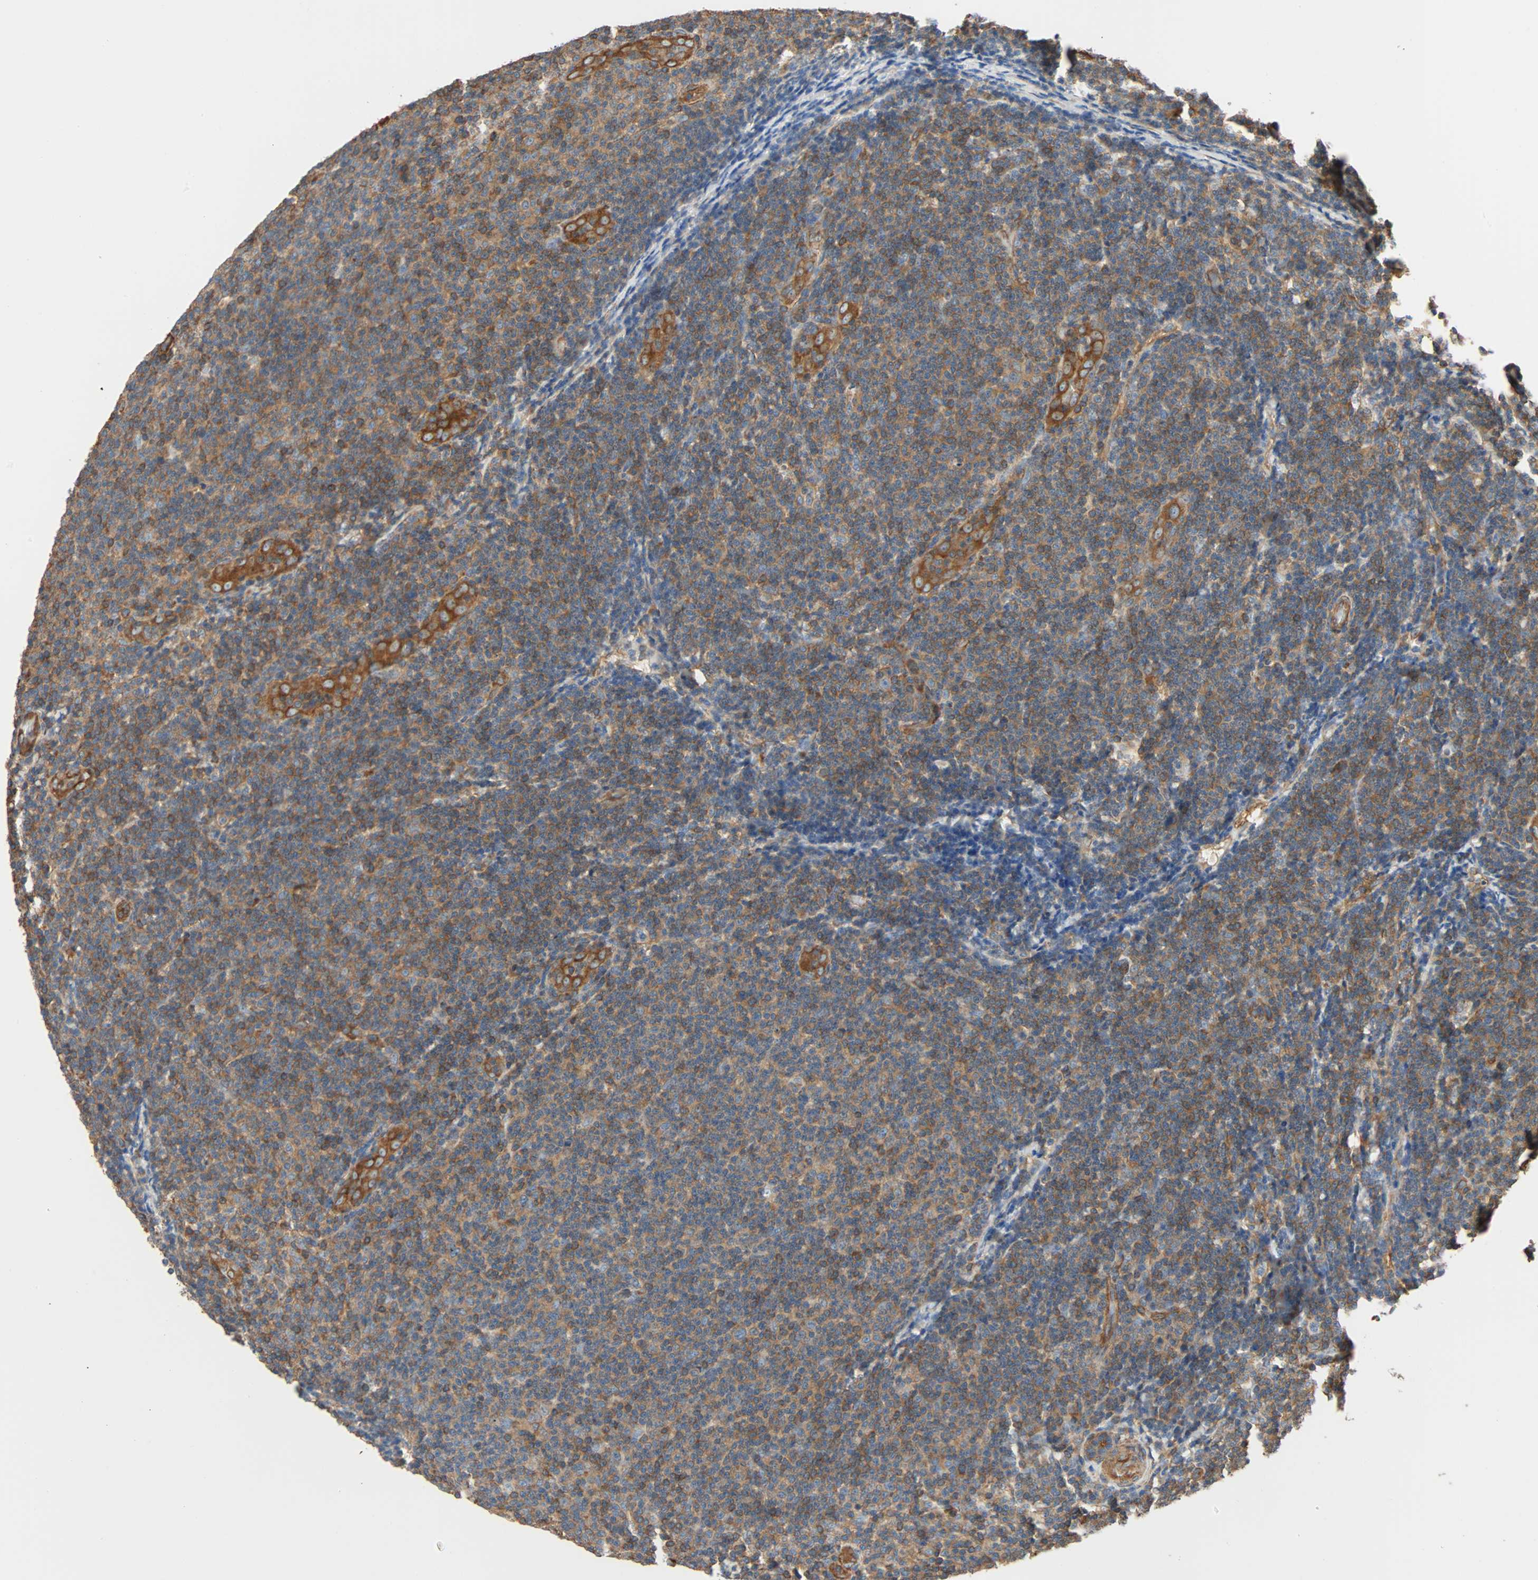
{"staining": {"intensity": "moderate", "quantity": "25%-75%", "location": "cytoplasmic/membranous"}, "tissue": "lymphoma", "cell_type": "Tumor cells", "image_type": "cancer", "snomed": [{"axis": "morphology", "description": "Malignant lymphoma, non-Hodgkin's type, Low grade"}, {"axis": "topography", "description": "Lymph node"}], "caption": "IHC (DAB (3,3'-diaminobenzidine)) staining of human lymphoma demonstrates moderate cytoplasmic/membranous protein expression in approximately 25%-75% of tumor cells. (DAB = brown stain, brightfield microscopy at high magnification).", "gene": "GALNT10", "patient": {"sex": "male", "age": 83}}